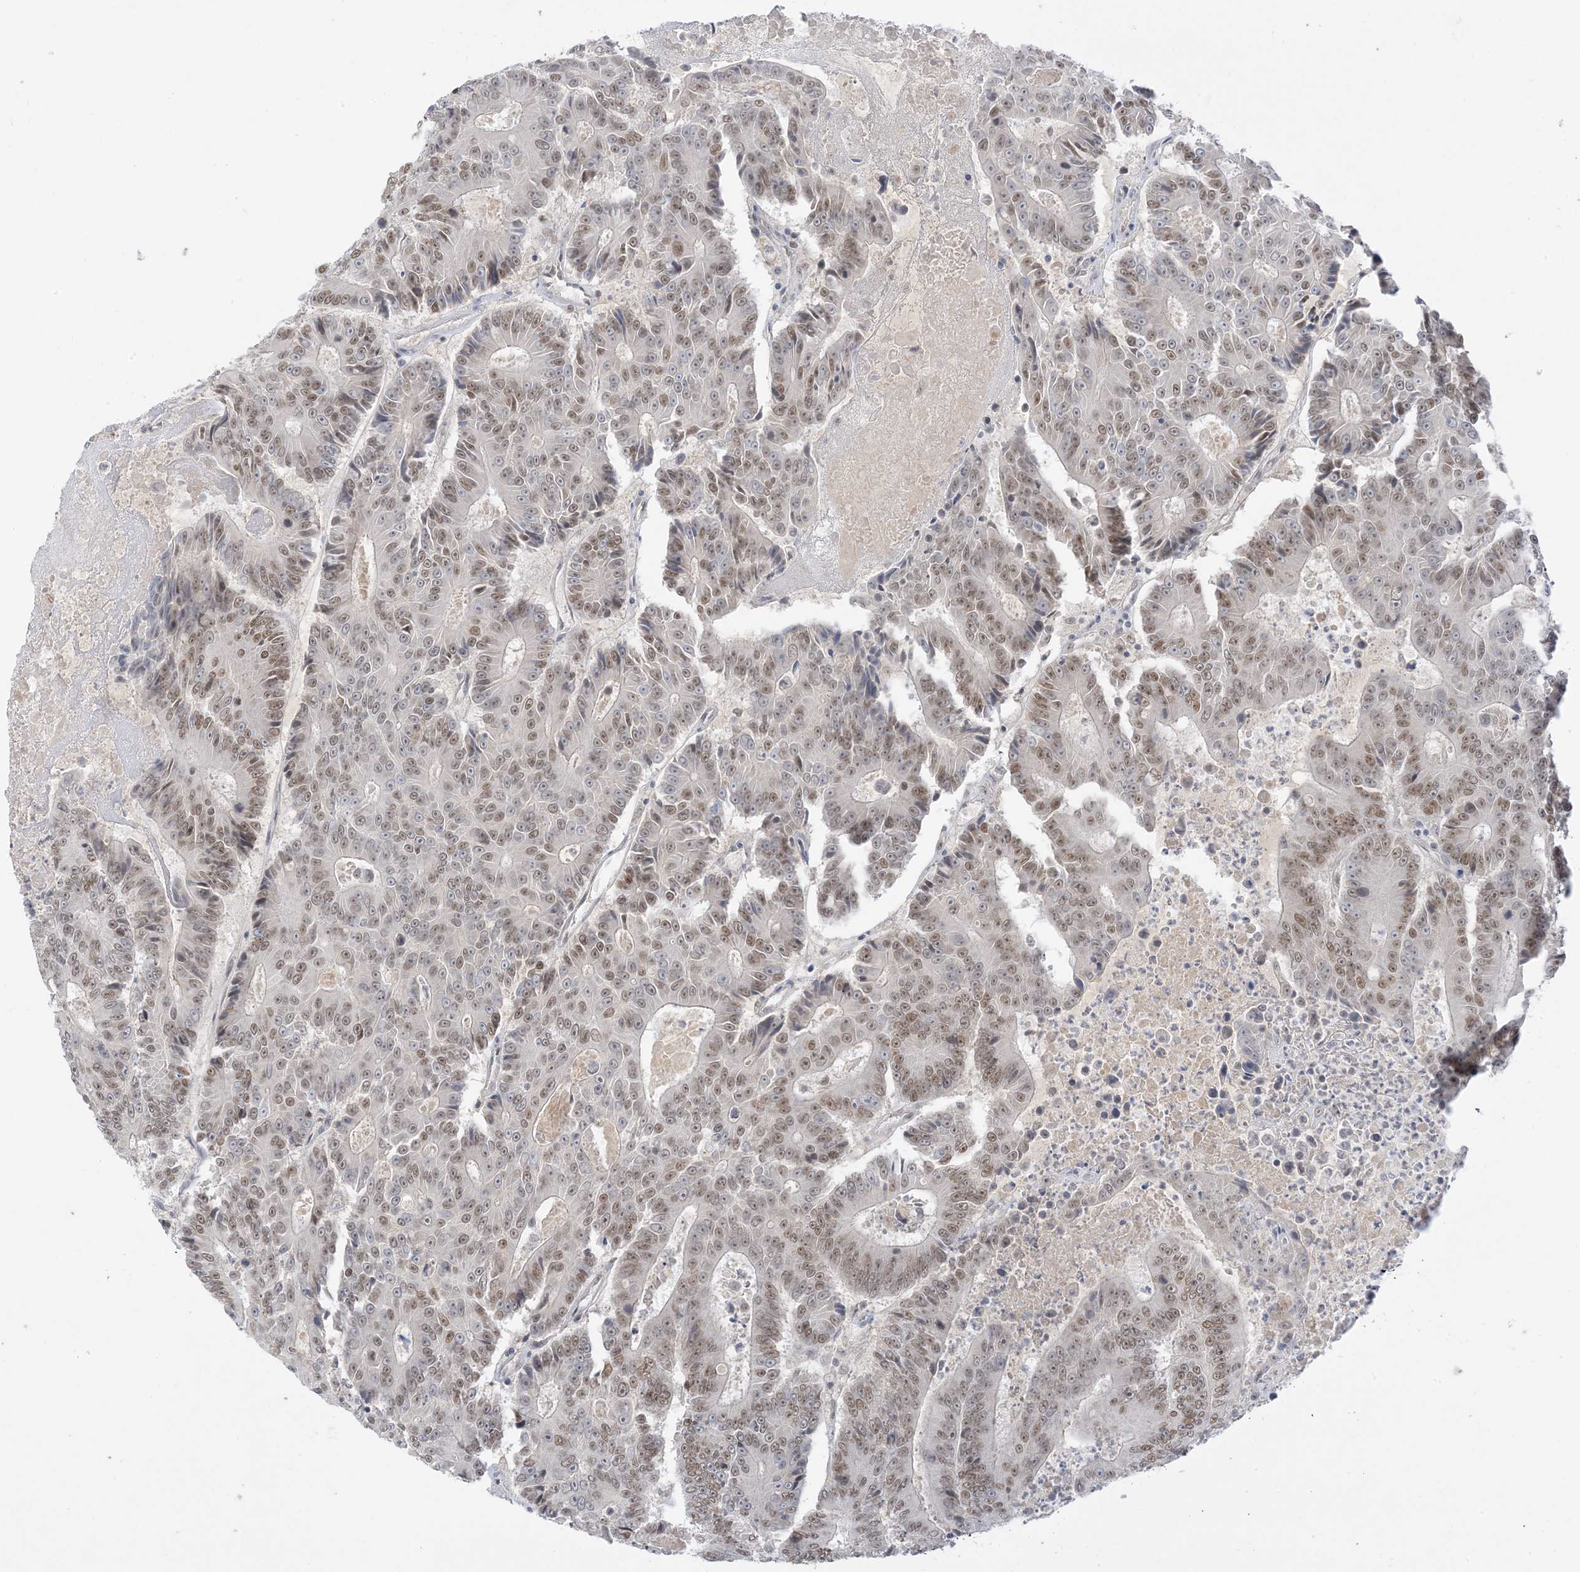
{"staining": {"intensity": "moderate", "quantity": "25%-75%", "location": "nuclear"}, "tissue": "colorectal cancer", "cell_type": "Tumor cells", "image_type": "cancer", "snomed": [{"axis": "morphology", "description": "Adenocarcinoma, NOS"}, {"axis": "topography", "description": "Colon"}], "caption": "Immunohistochemistry (IHC) of adenocarcinoma (colorectal) demonstrates medium levels of moderate nuclear expression in approximately 25%-75% of tumor cells.", "gene": "MSL3", "patient": {"sex": "male", "age": 83}}